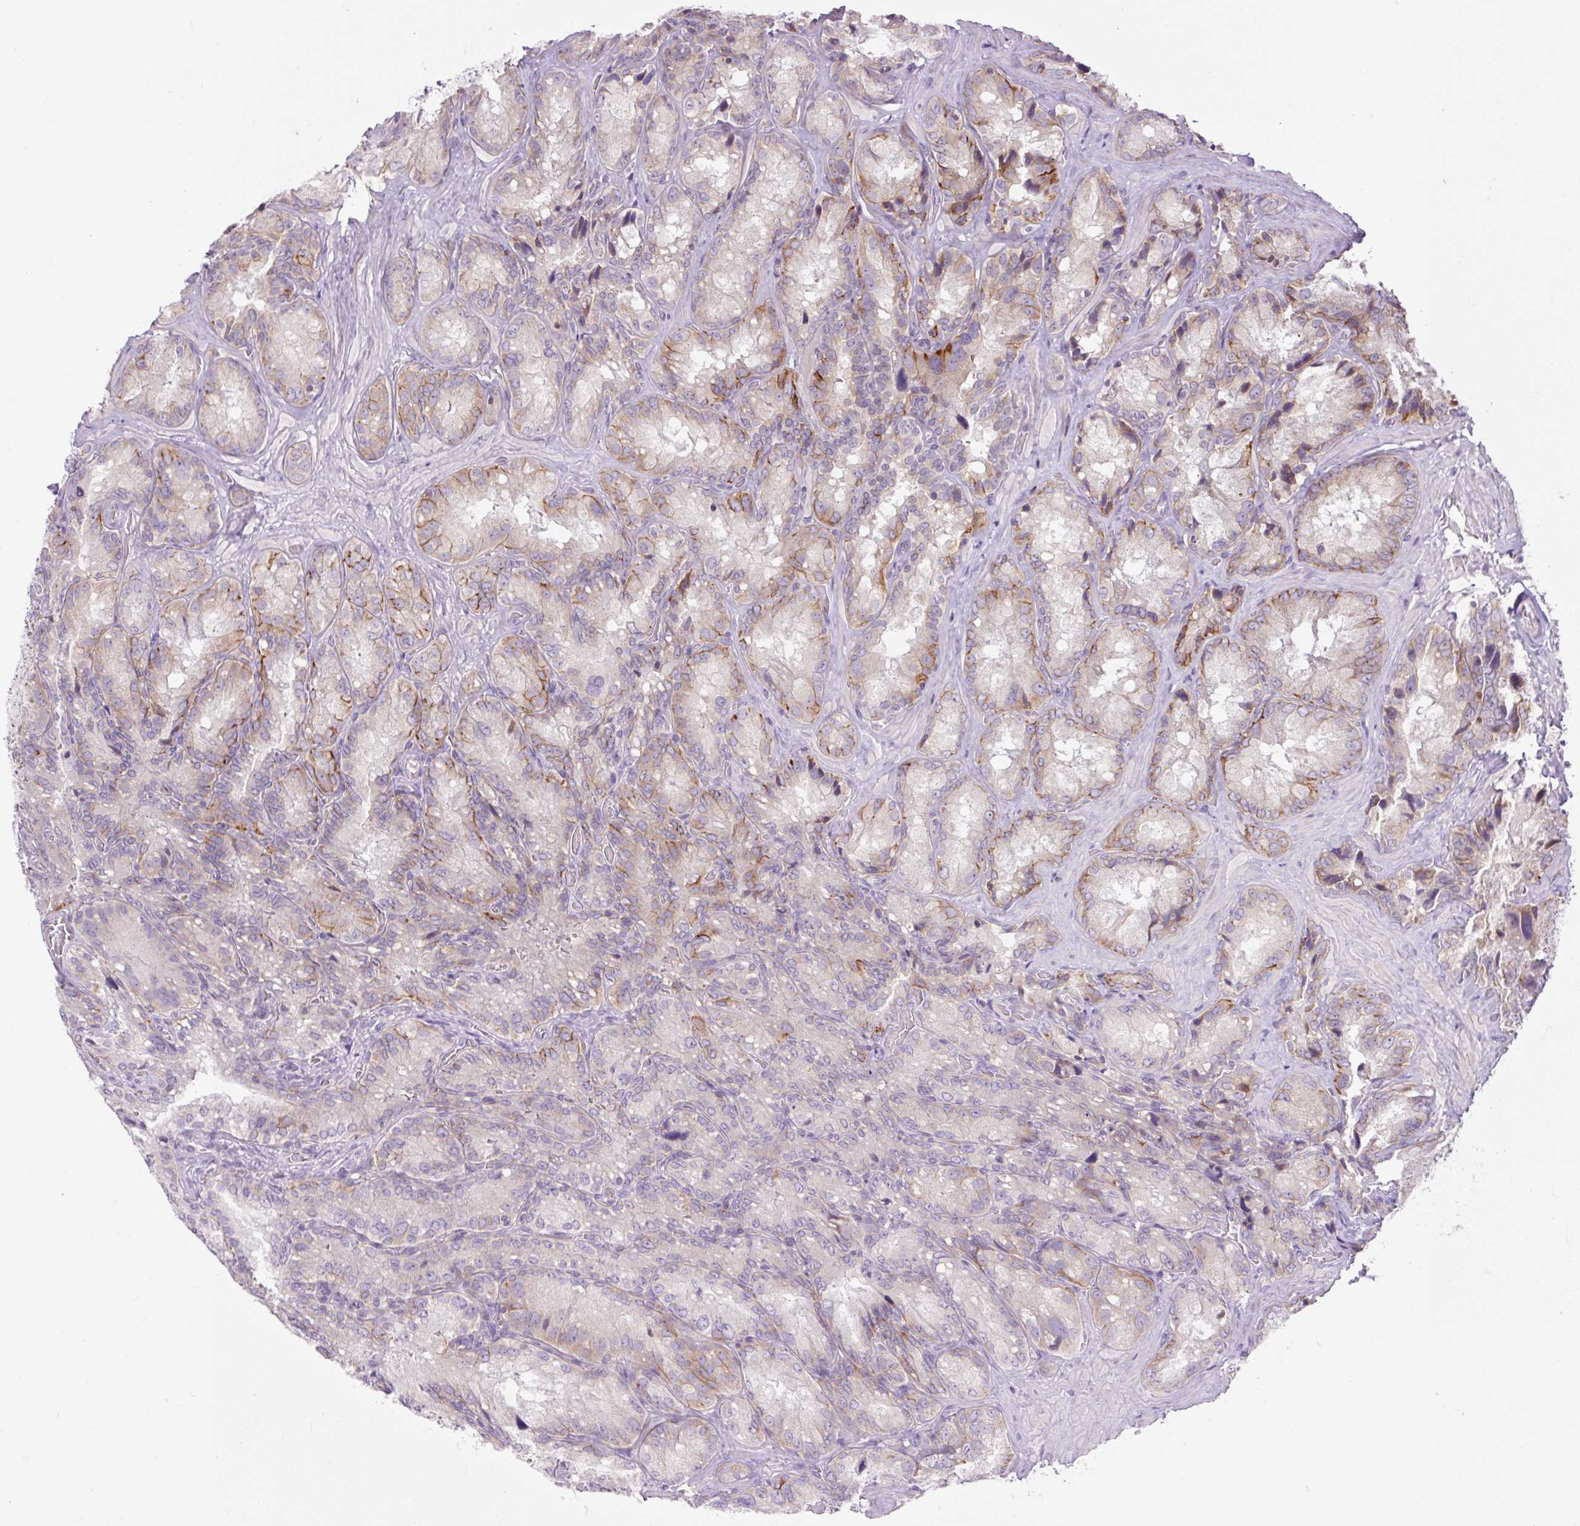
{"staining": {"intensity": "moderate", "quantity": "<25%", "location": "cytoplasmic/membranous"}, "tissue": "seminal vesicle", "cell_type": "Glandular cells", "image_type": "normal", "snomed": [{"axis": "morphology", "description": "Normal tissue, NOS"}, {"axis": "topography", "description": "Seminal veicle"}], "caption": "Immunohistochemical staining of benign seminal vesicle exhibits low levels of moderate cytoplasmic/membranous staining in about <25% of glandular cells. (Brightfield microscopy of DAB IHC at high magnification).", "gene": "GRID2", "patient": {"sex": "male", "age": 47}}